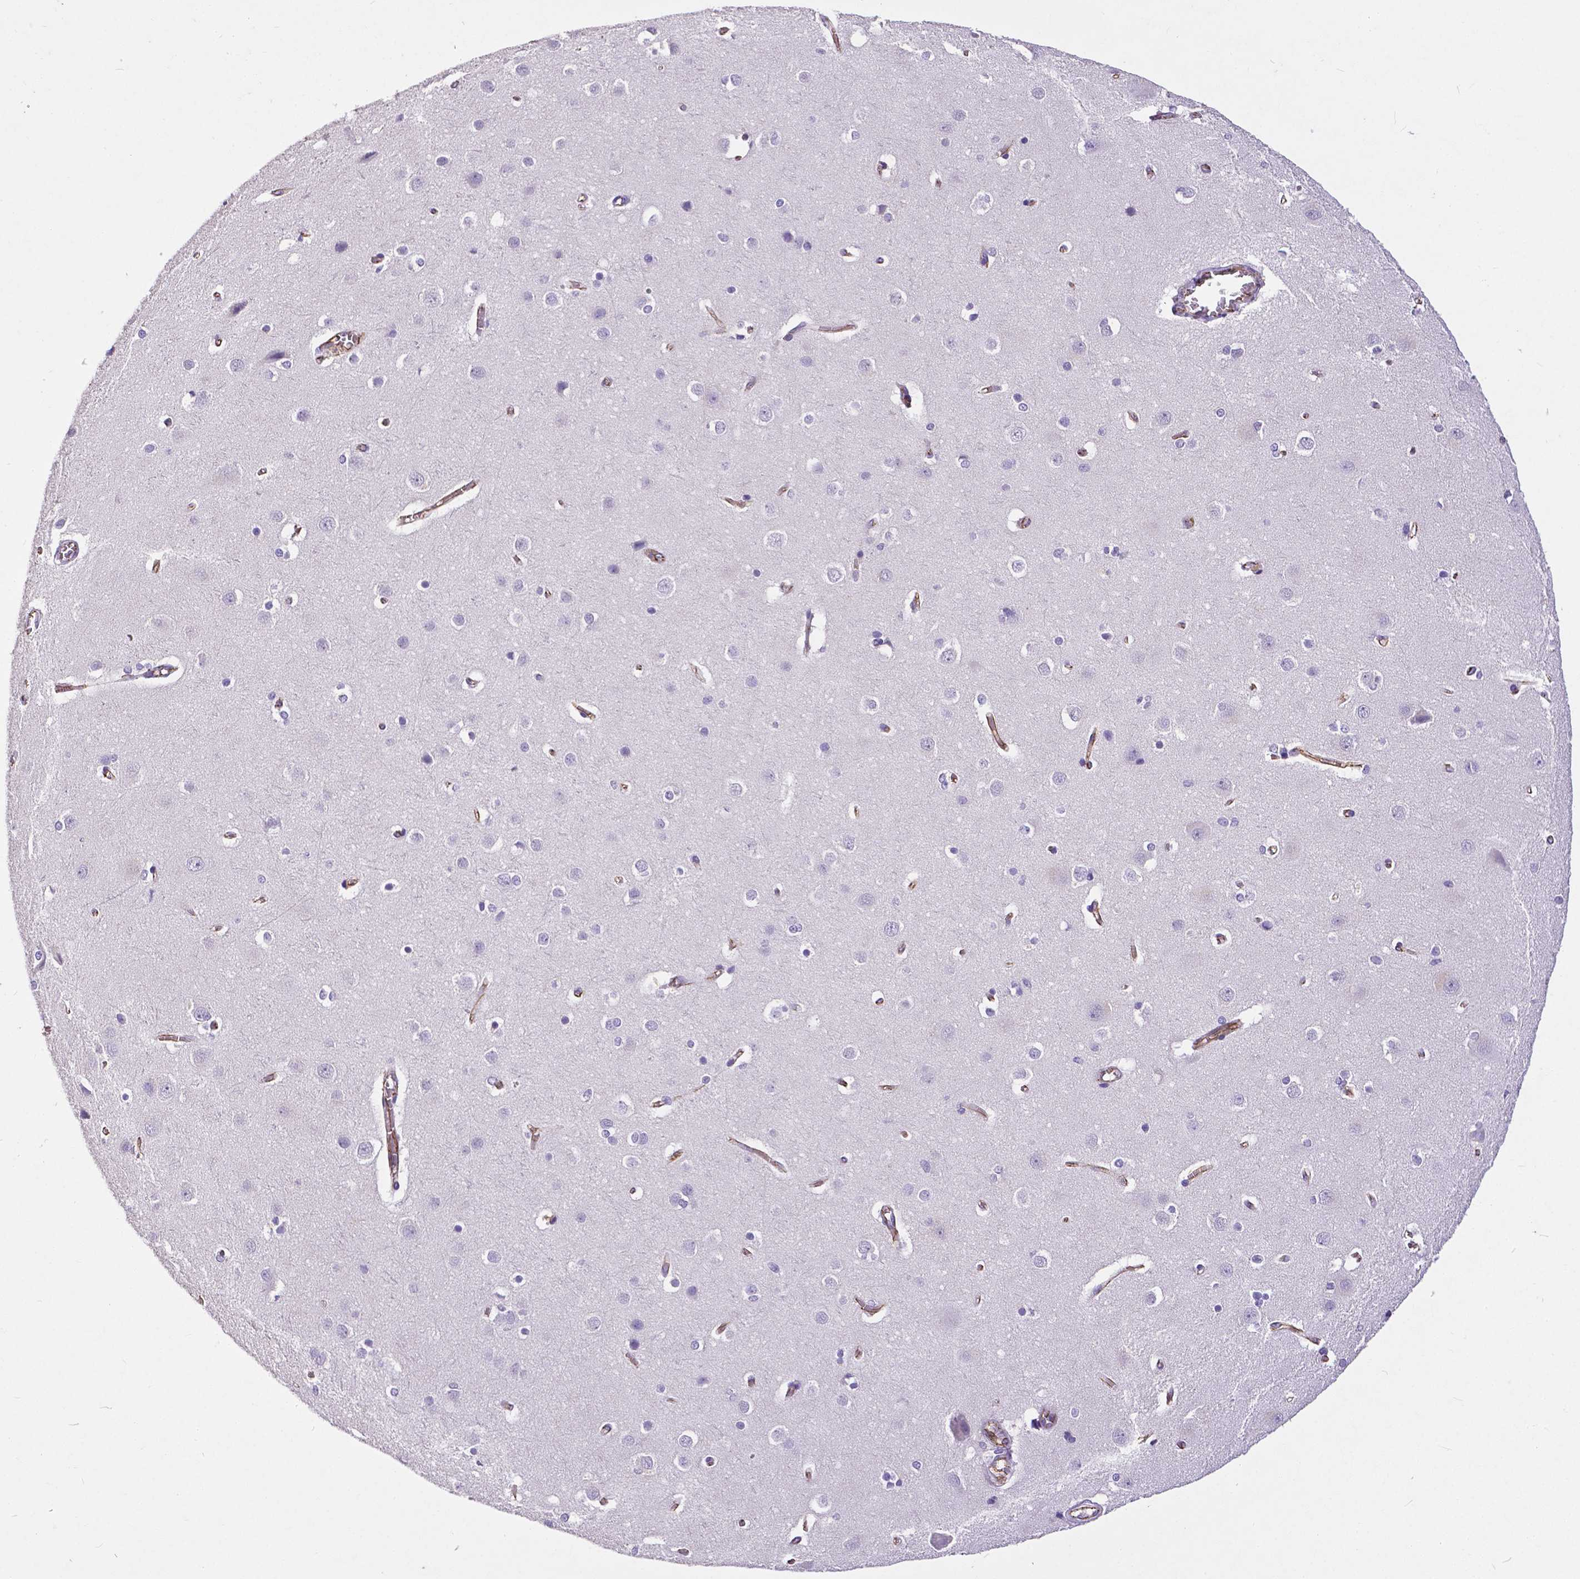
{"staining": {"intensity": "moderate", "quantity": "25%-75%", "location": "cytoplasmic/membranous"}, "tissue": "cerebral cortex", "cell_type": "Endothelial cells", "image_type": "normal", "snomed": [{"axis": "morphology", "description": "Normal tissue, NOS"}, {"axis": "topography", "description": "Cerebral cortex"}], "caption": "An immunohistochemistry image of normal tissue is shown. Protein staining in brown labels moderate cytoplasmic/membranous positivity in cerebral cortex within endothelial cells.", "gene": "OCLN", "patient": {"sex": "male", "age": 37}}